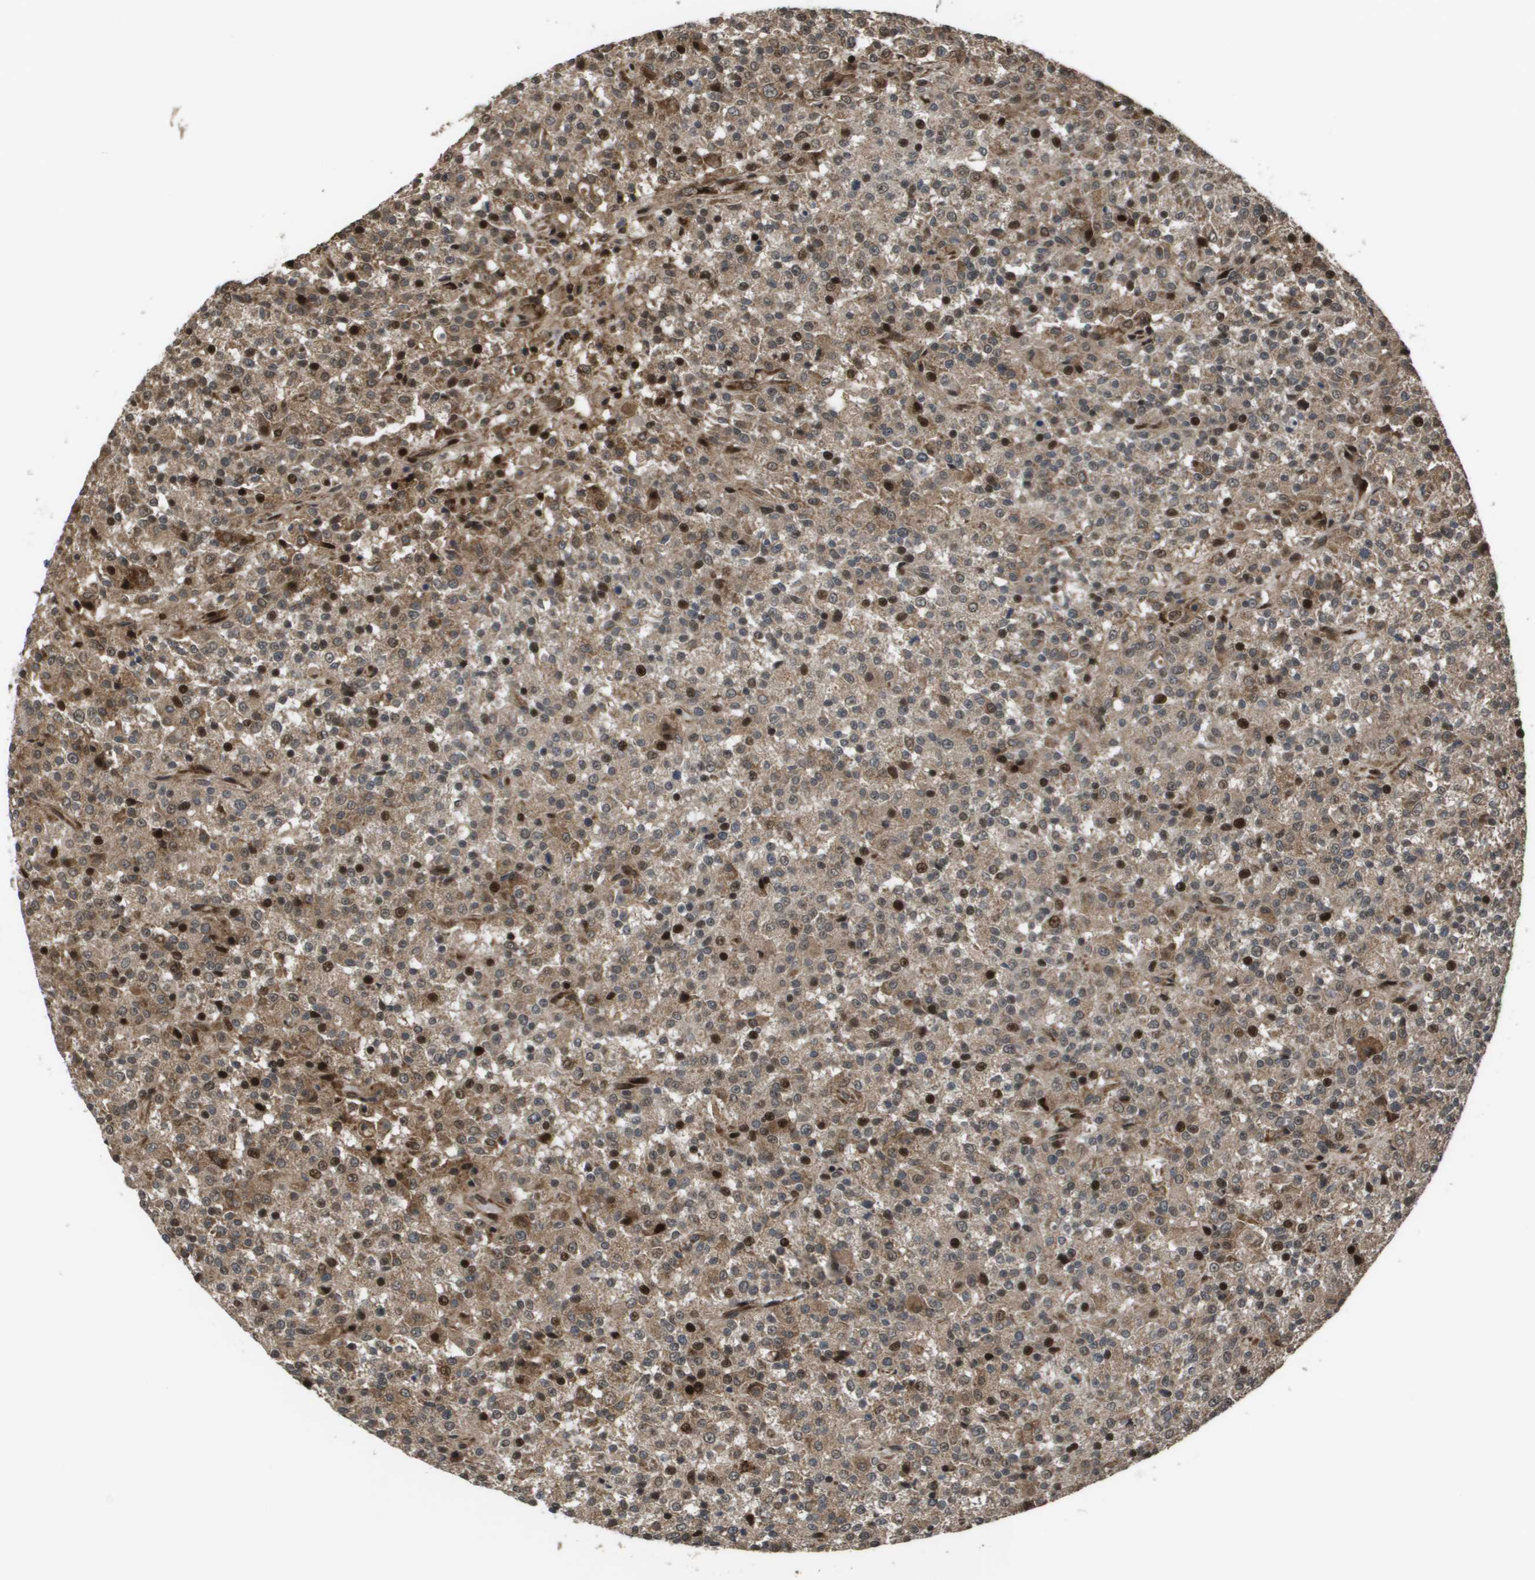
{"staining": {"intensity": "moderate", "quantity": "25%-75%", "location": "cytoplasmic/membranous,nuclear"}, "tissue": "testis cancer", "cell_type": "Tumor cells", "image_type": "cancer", "snomed": [{"axis": "morphology", "description": "Seminoma, NOS"}, {"axis": "topography", "description": "Testis"}], "caption": "High-power microscopy captured an IHC micrograph of testis cancer, revealing moderate cytoplasmic/membranous and nuclear expression in approximately 25%-75% of tumor cells. The staining was performed using DAB to visualize the protein expression in brown, while the nuclei were stained in blue with hematoxylin (Magnification: 20x).", "gene": "AXIN2", "patient": {"sex": "male", "age": 59}}